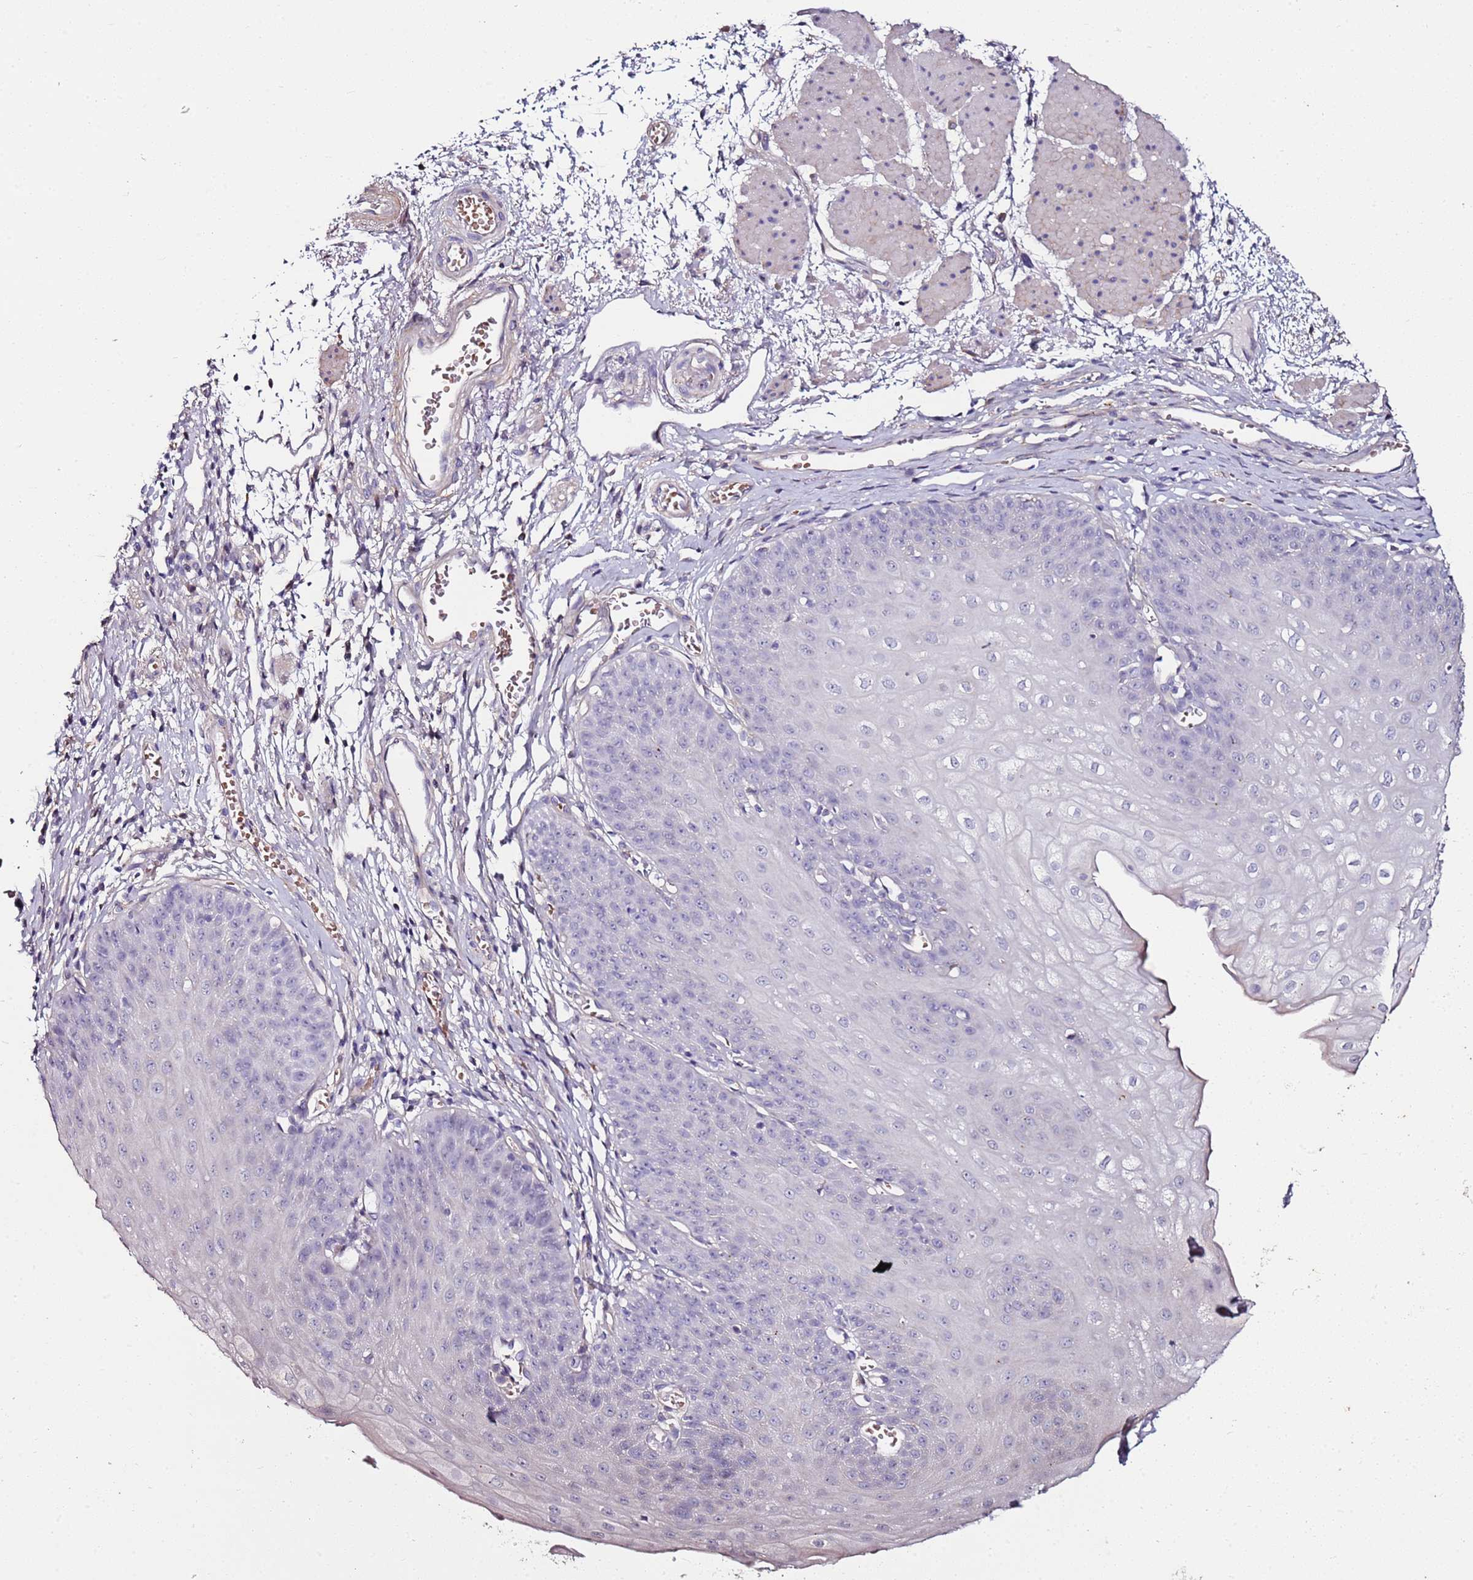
{"staining": {"intensity": "negative", "quantity": "none", "location": "none"}, "tissue": "esophagus", "cell_type": "Squamous epithelial cells", "image_type": "normal", "snomed": [{"axis": "morphology", "description": "Normal tissue, NOS"}, {"axis": "topography", "description": "Esophagus"}], "caption": "This is an immunohistochemistry micrograph of benign human esophagus. There is no positivity in squamous epithelial cells.", "gene": "C3orf80", "patient": {"sex": "male", "age": 71}}